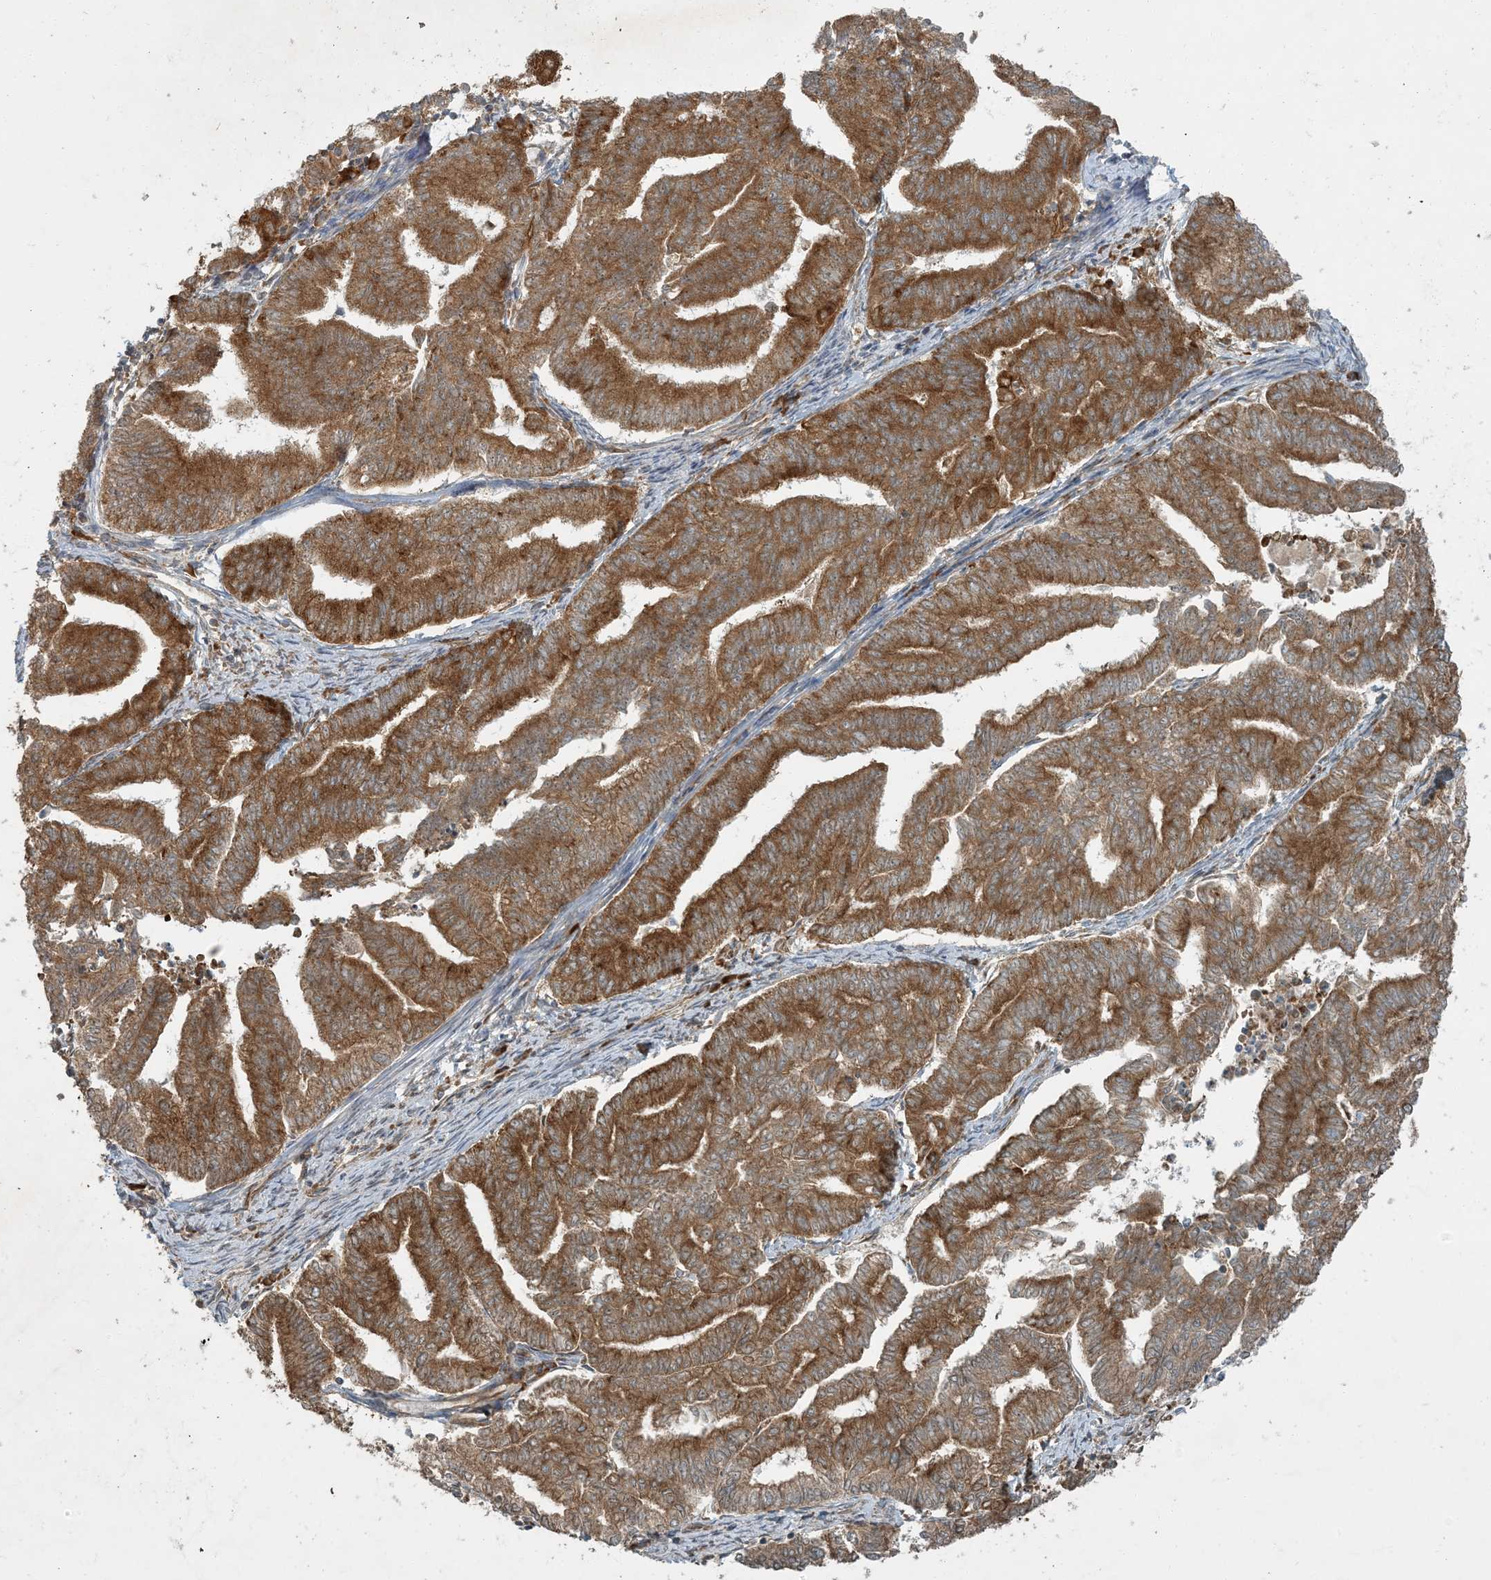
{"staining": {"intensity": "moderate", "quantity": ">75%", "location": "cytoplasmic/membranous"}, "tissue": "endometrial cancer", "cell_type": "Tumor cells", "image_type": "cancer", "snomed": [{"axis": "morphology", "description": "Adenocarcinoma, NOS"}, {"axis": "topography", "description": "Endometrium"}], "caption": "Immunohistochemistry (DAB) staining of endometrial adenocarcinoma demonstrates moderate cytoplasmic/membranous protein positivity in about >75% of tumor cells.", "gene": "COMMD8", "patient": {"sex": "female", "age": 79}}